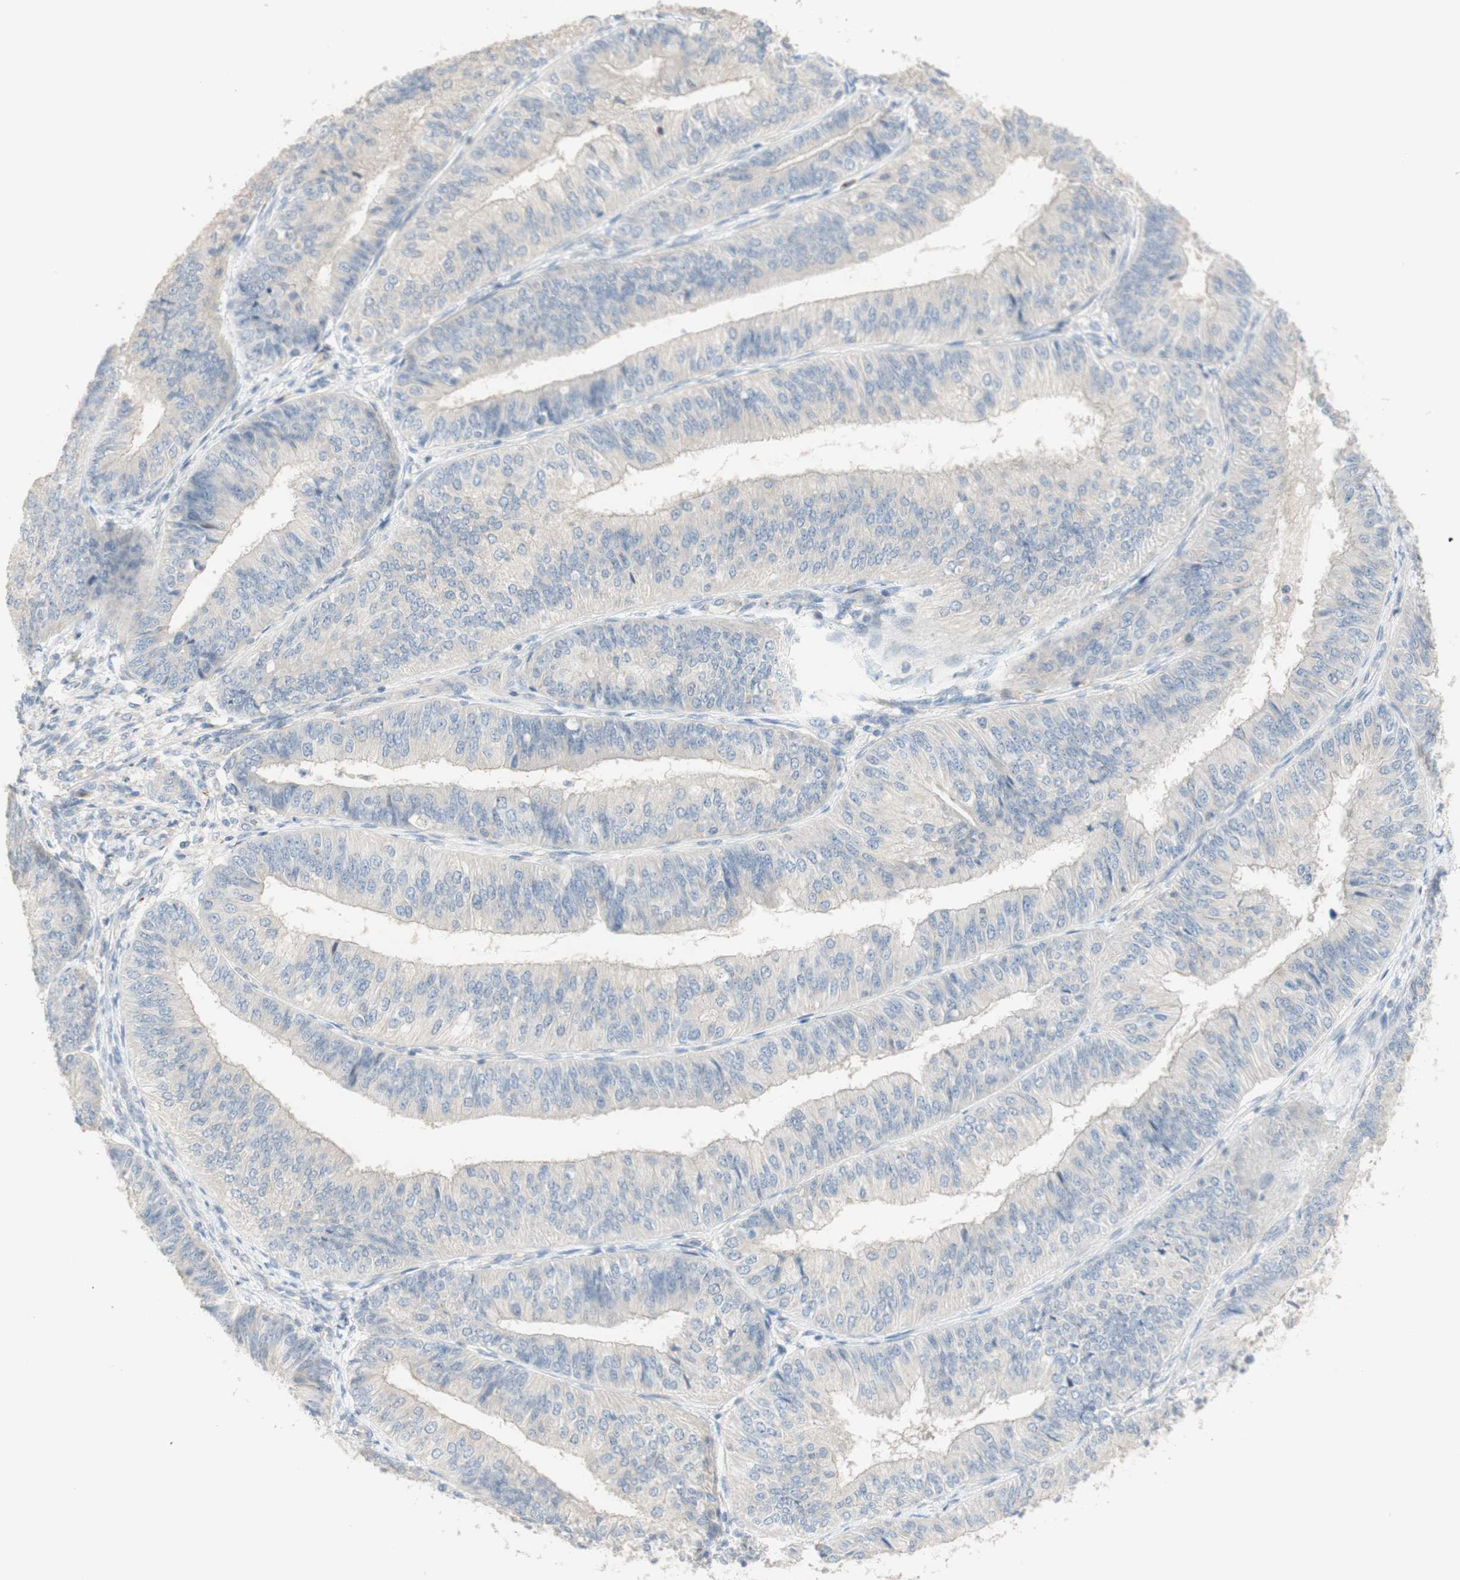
{"staining": {"intensity": "negative", "quantity": "none", "location": "none"}, "tissue": "endometrial cancer", "cell_type": "Tumor cells", "image_type": "cancer", "snomed": [{"axis": "morphology", "description": "Adenocarcinoma, NOS"}, {"axis": "topography", "description": "Endometrium"}], "caption": "The IHC histopathology image has no significant expression in tumor cells of adenocarcinoma (endometrial) tissue.", "gene": "MANEA", "patient": {"sex": "female", "age": 58}}